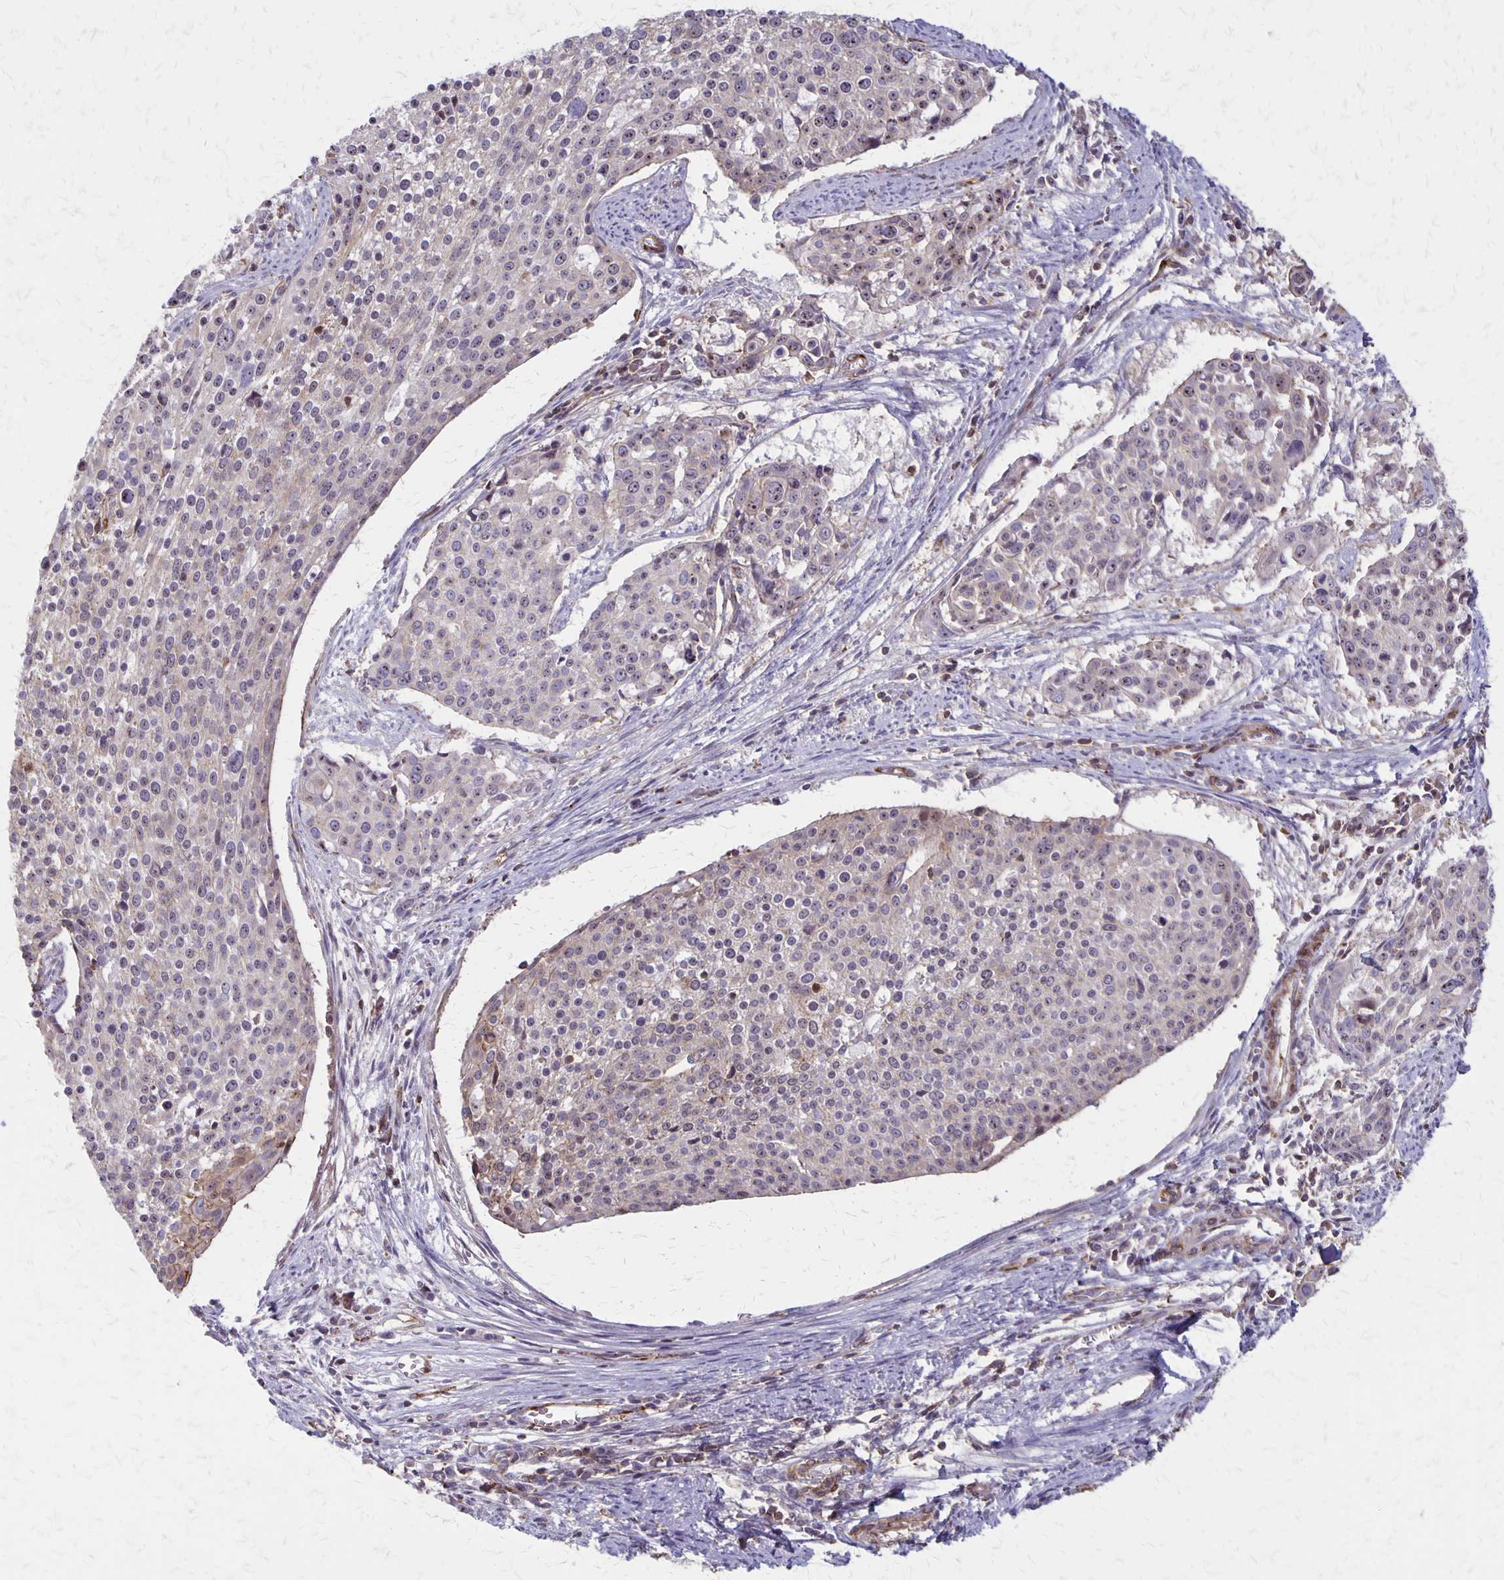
{"staining": {"intensity": "negative", "quantity": "none", "location": "none"}, "tissue": "cervical cancer", "cell_type": "Tumor cells", "image_type": "cancer", "snomed": [{"axis": "morphology", "description": "Squamous cell carcinoma, NOS"}, {"axis": "topography", "description": "Cervix"}], "caption": "IHC photomicrograph of neoplastic tissue: squamous cell carcinoma (cervical) stained with DAB displays no significant protein staining in tumor cells.", "gene": "SEPTIN5", "patient": {"sex": "female", "age": 39}}